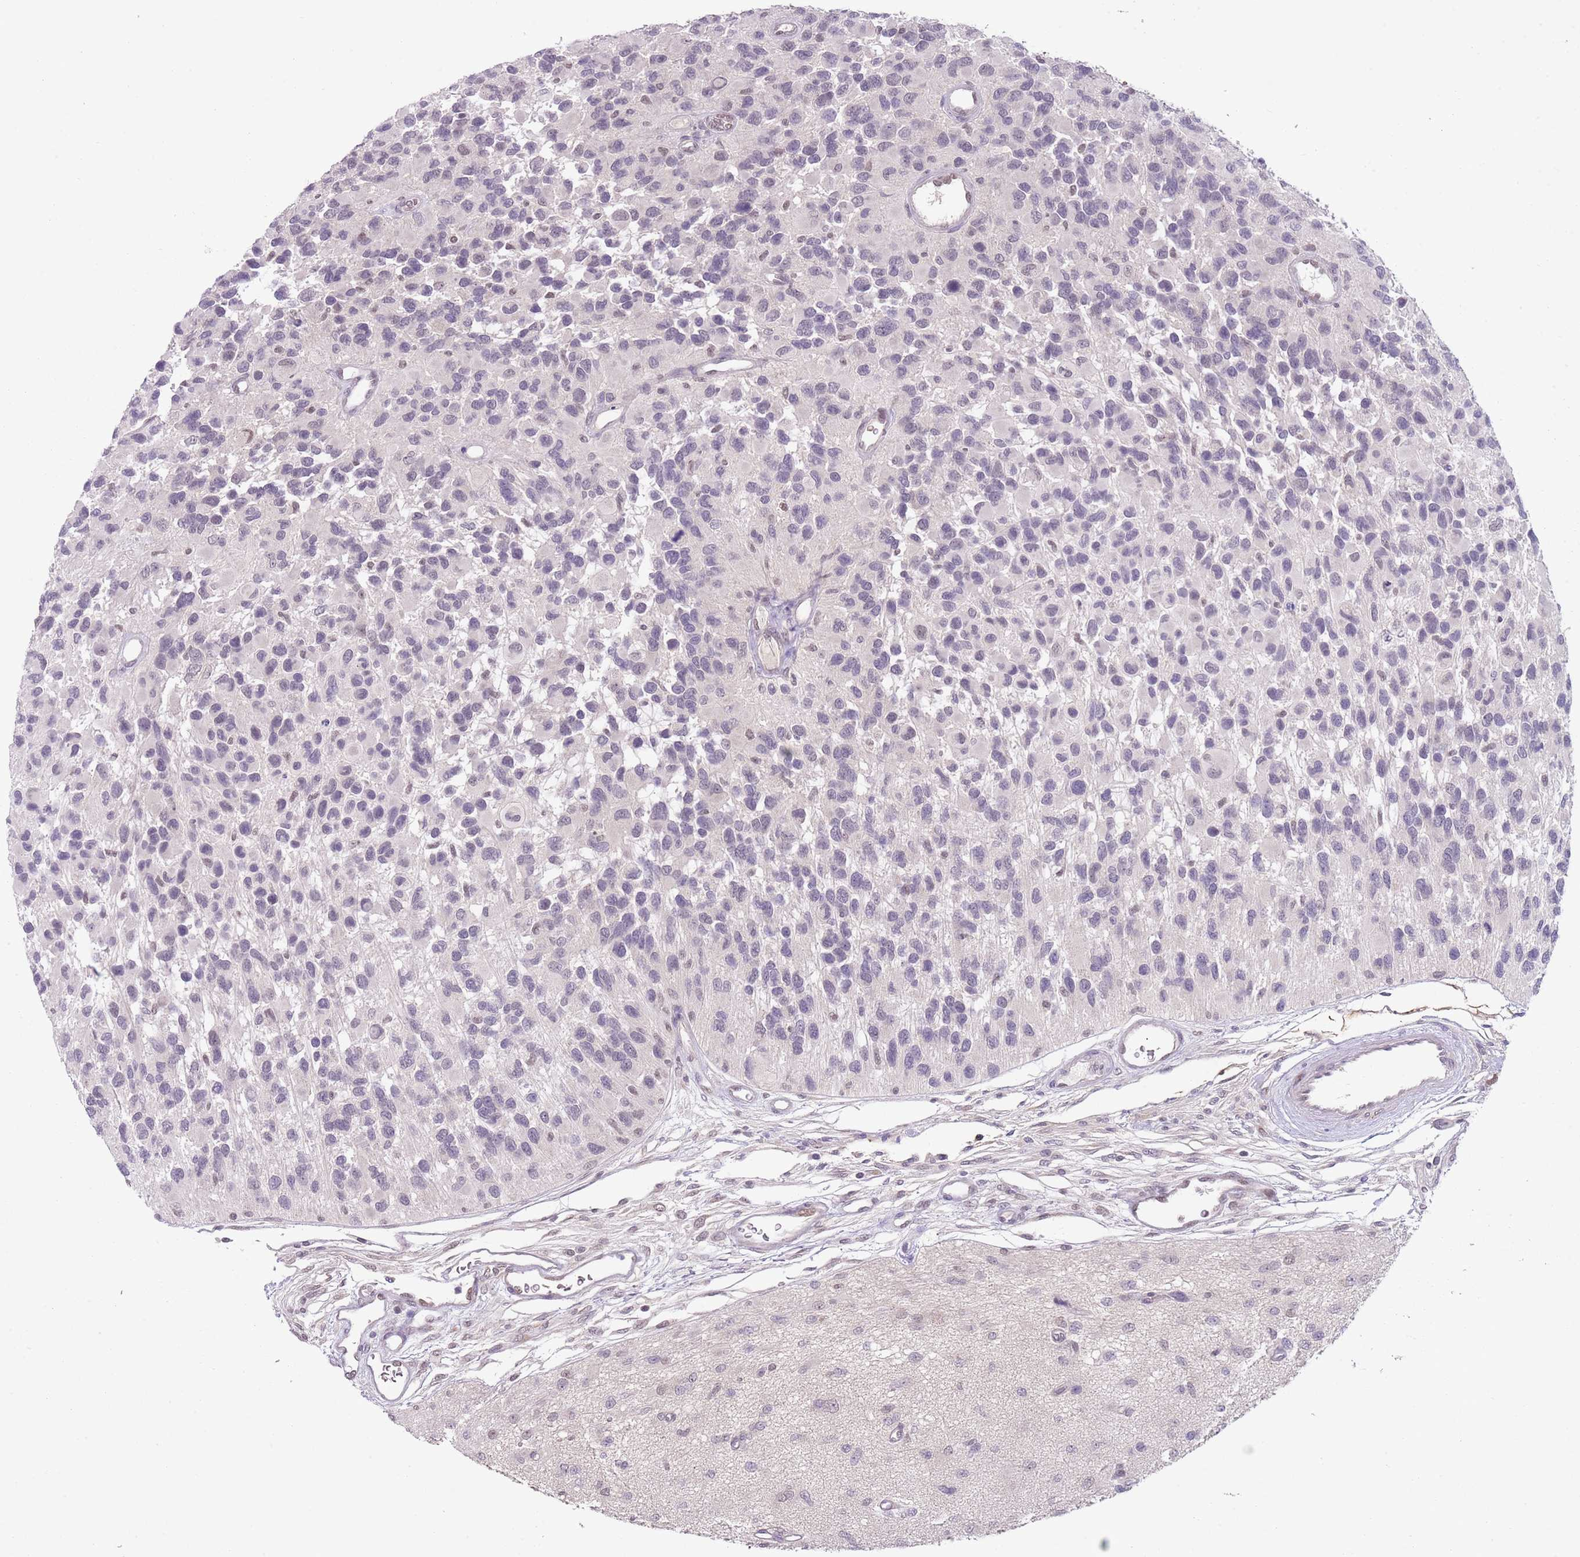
{"staining": {"intensity": "negative", "quantity": "none", "location": "none"}, "tissue": "glioma", "cell_type": "Tumor cells", "image_type": "cancer", "snomed": [{"axis": "morphology", "description": "Glioma, malignant, High grade"}, {"axis": "topography", "description": "Brain"}], "caption": "Immunohistochemistry micrograph of glioma stained for a protein (brown), which exhibits no positivity in tumor cells. (Brightfield microscopy of DAB immunohistochemistry (IHC) at high magnification).", "gene": "TM2D1", "patient": {"sex": "male", "age": 77}}